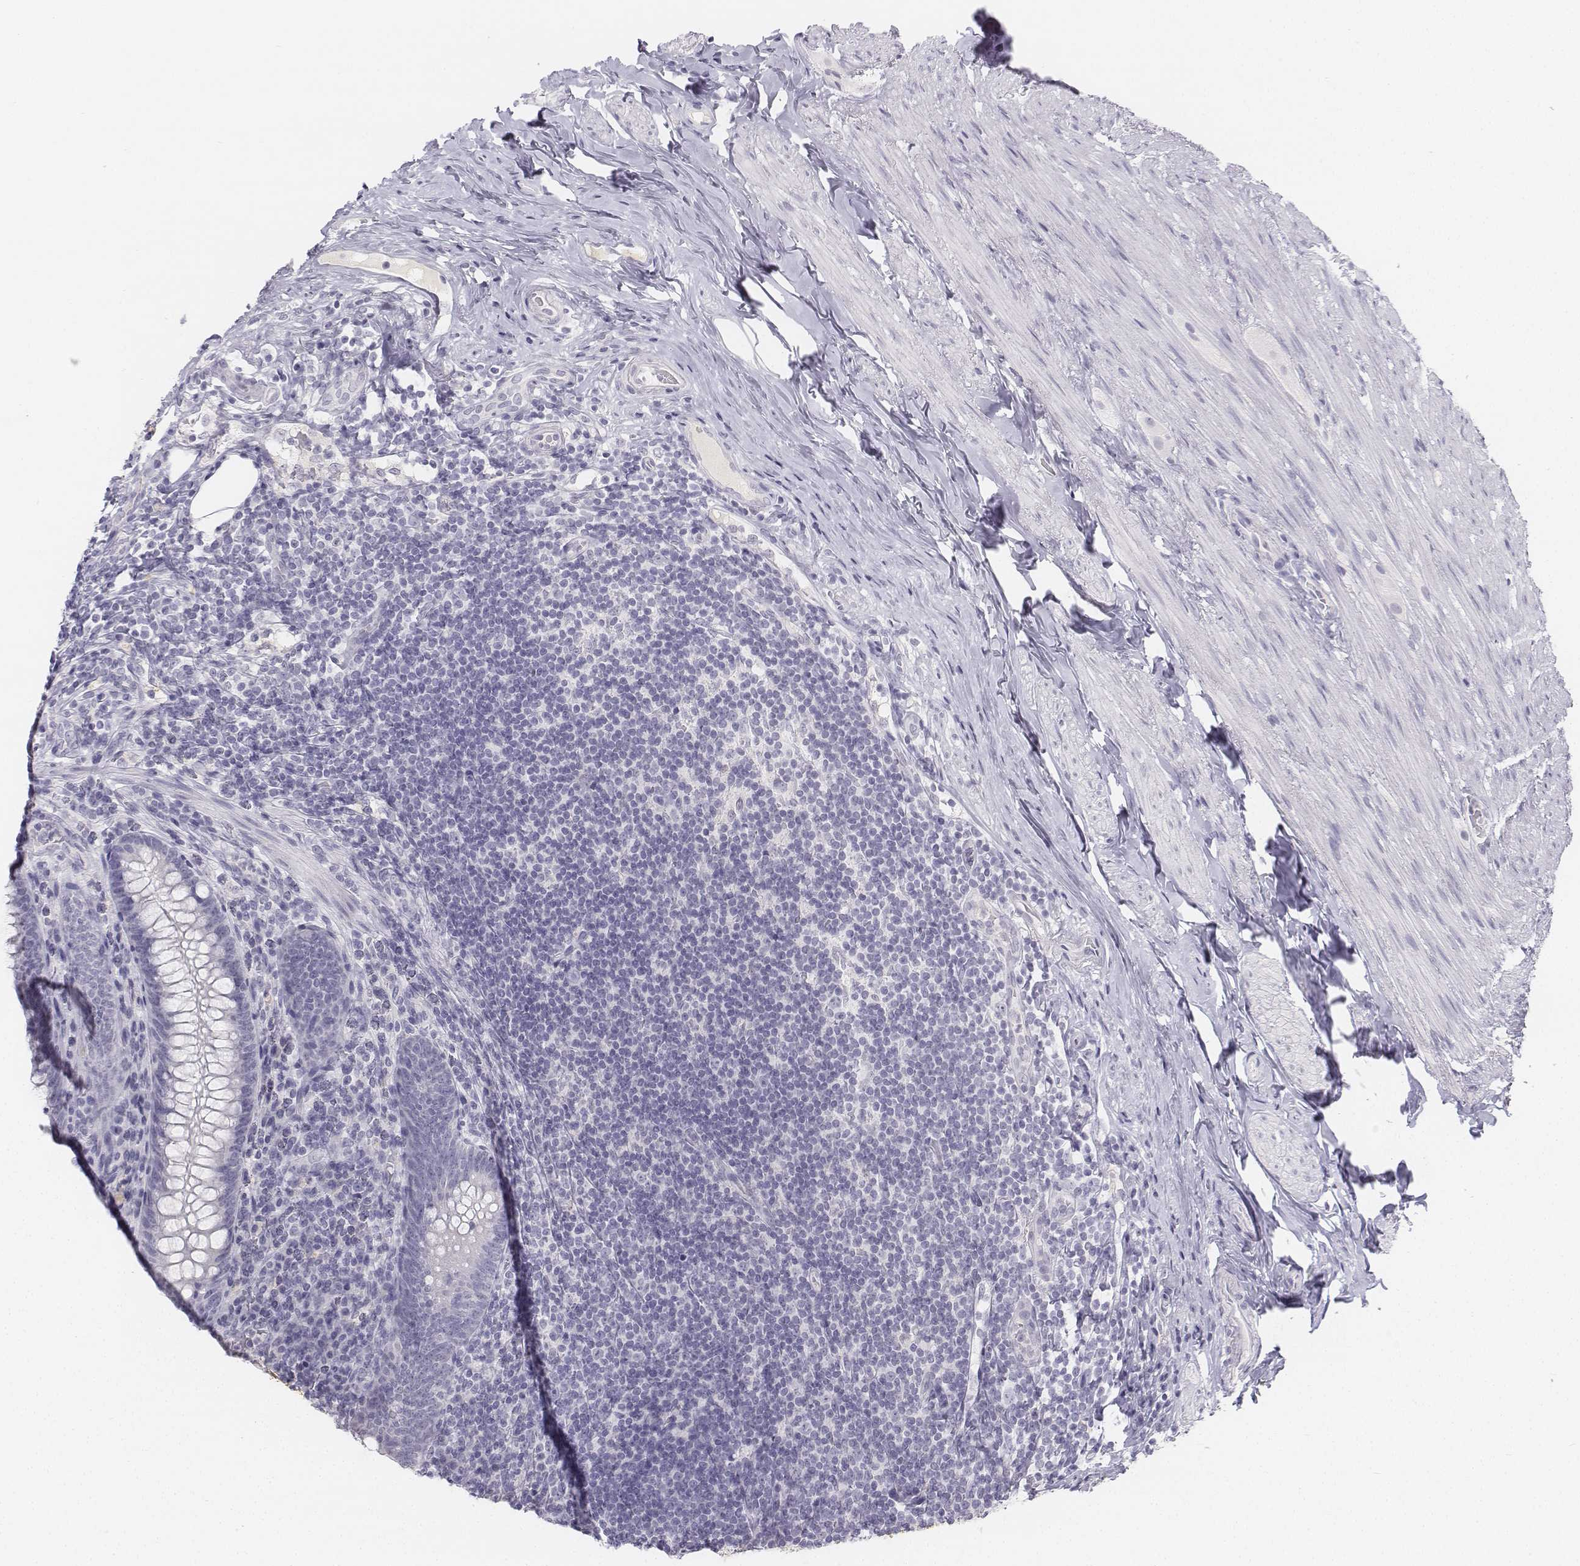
{"staining": {"intensity": "negative", "quantity": "none", "location": "none"}, "tissue": "appendix", "cell_type": "Glandular cells", "image_type": "normal", "snomed": [{"axis": "morphology", "description": "Normal tissue, NOS"}, {"axis": "topography", "description": "Appendix"}], "caption": "This histopathology image is of unremarkable appendix stained with immunohistochemistry to label a protein in brown with the nuclei are counter-stained blue. There is no positivity in glandular cells.", "gene": "UCN2", "patient": {"sex": "male", "age": 47}}